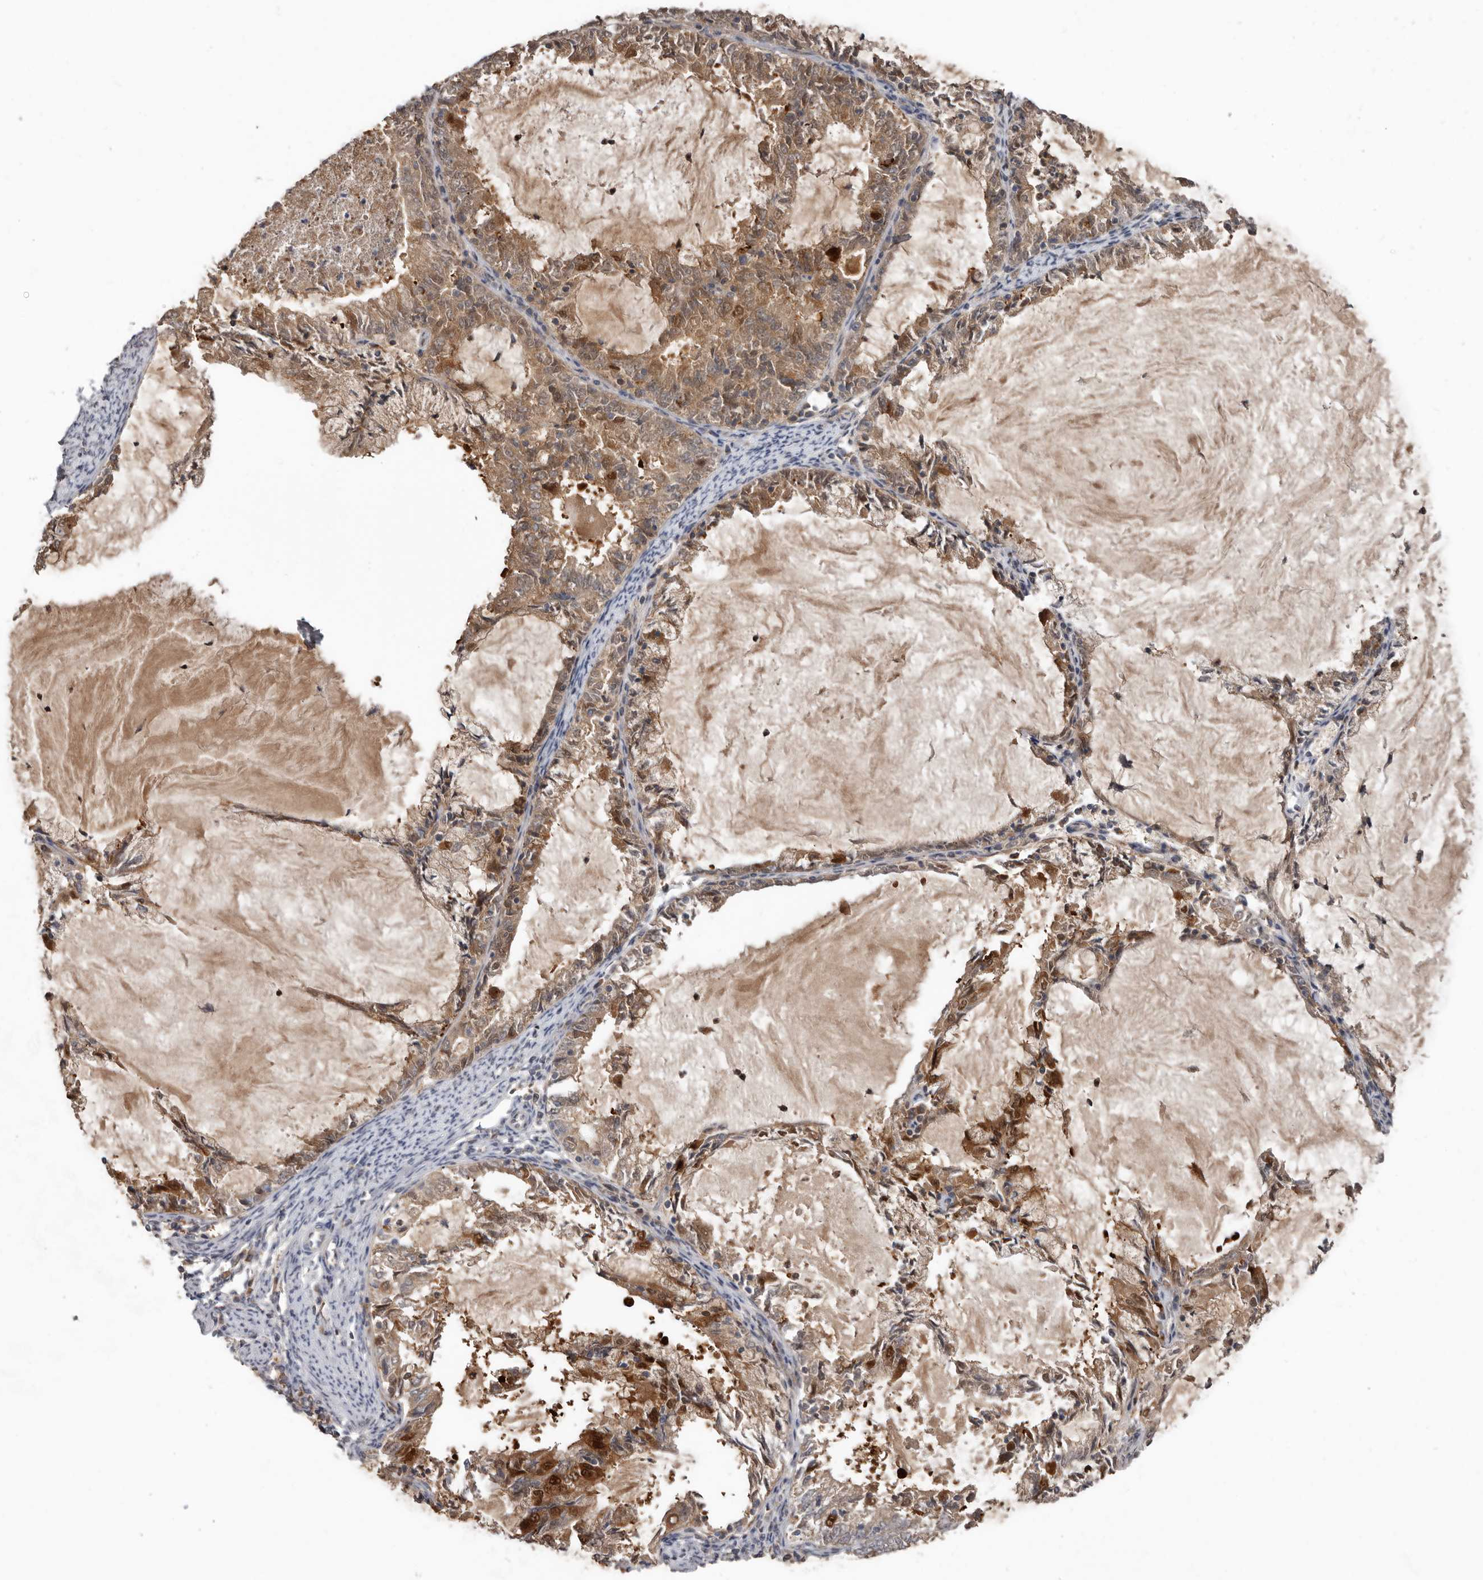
{"staining": {"intensity": "moderate", "quantity": ">75%", "location": "cytoplasmic/membranous"}, "tissue": "endometrial cancer", "cell_type": "Tumor cells", "image_type": "cancer", "snomed": [{"axis": "morphology", "description": "Adenocarcinoma, NOS"}, {"axis": "topography", "description": "Endometrium"}], "caption": "There is medium levels of moderate cytoplasmic/membranous staining in tumor cells of adenocarcinoma (endometrial), as demonstrated by immunohistochemical staining (brown color).", "gene": "RBKS", "patient": {"sex": "female", "age": 57}}